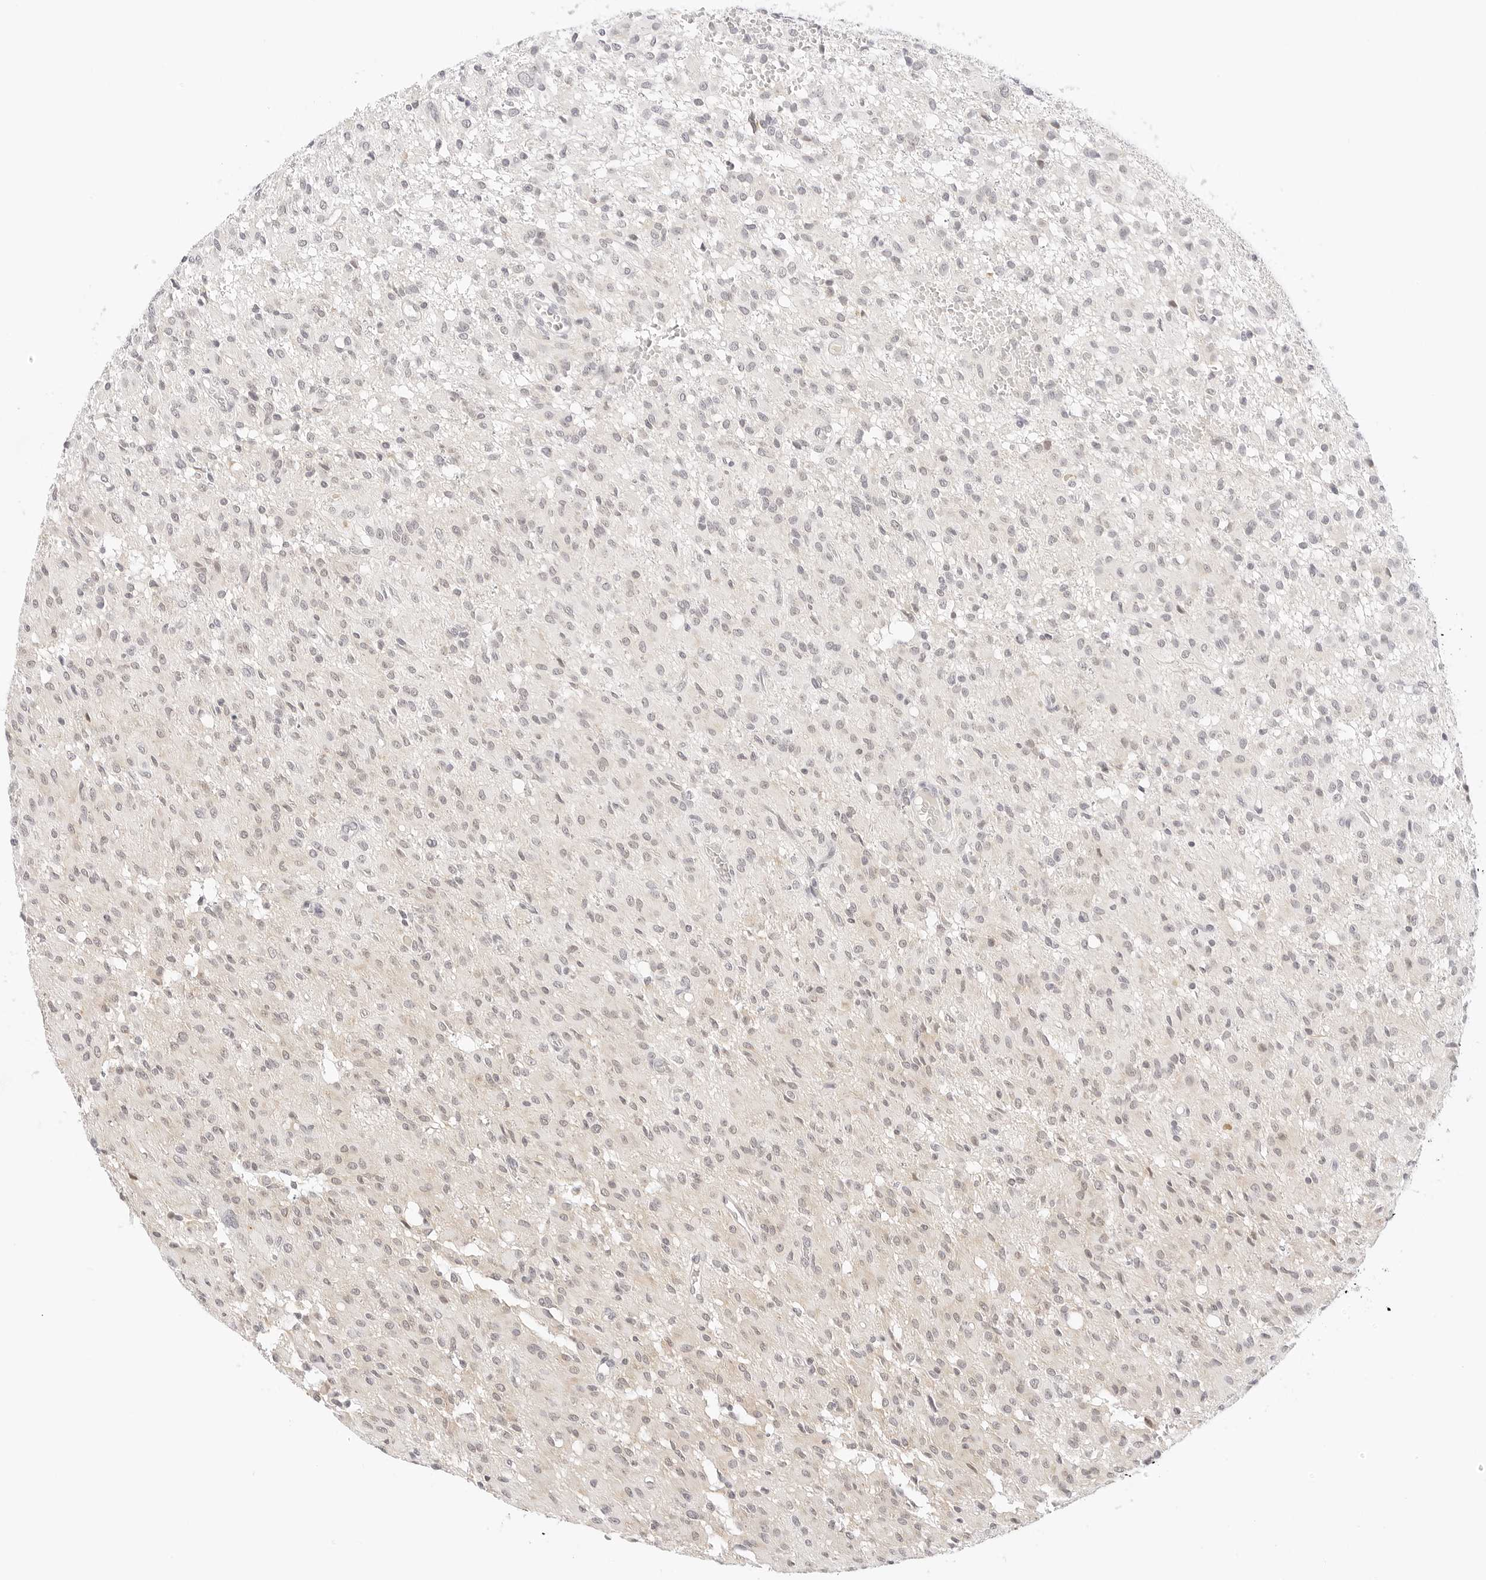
{"staining": {"intensity": "weak", "quantity": "<25%", "location": "nuclear"}, "tissue": "glioma", "cell_type": "Tumor cells", "image_type": "cancer", "snomed": [{"axis": "morphology", "description": "Glioma, malignant, High grade"}, {"axis": "topography", "description": "Brain"}], "caption": "The IHC micrograph has no significant positivity in tumor cells of malignant glioma (high-grade) tissue.", "gene": "XKR4", "patient": {"sex": "female", "age": 59}}